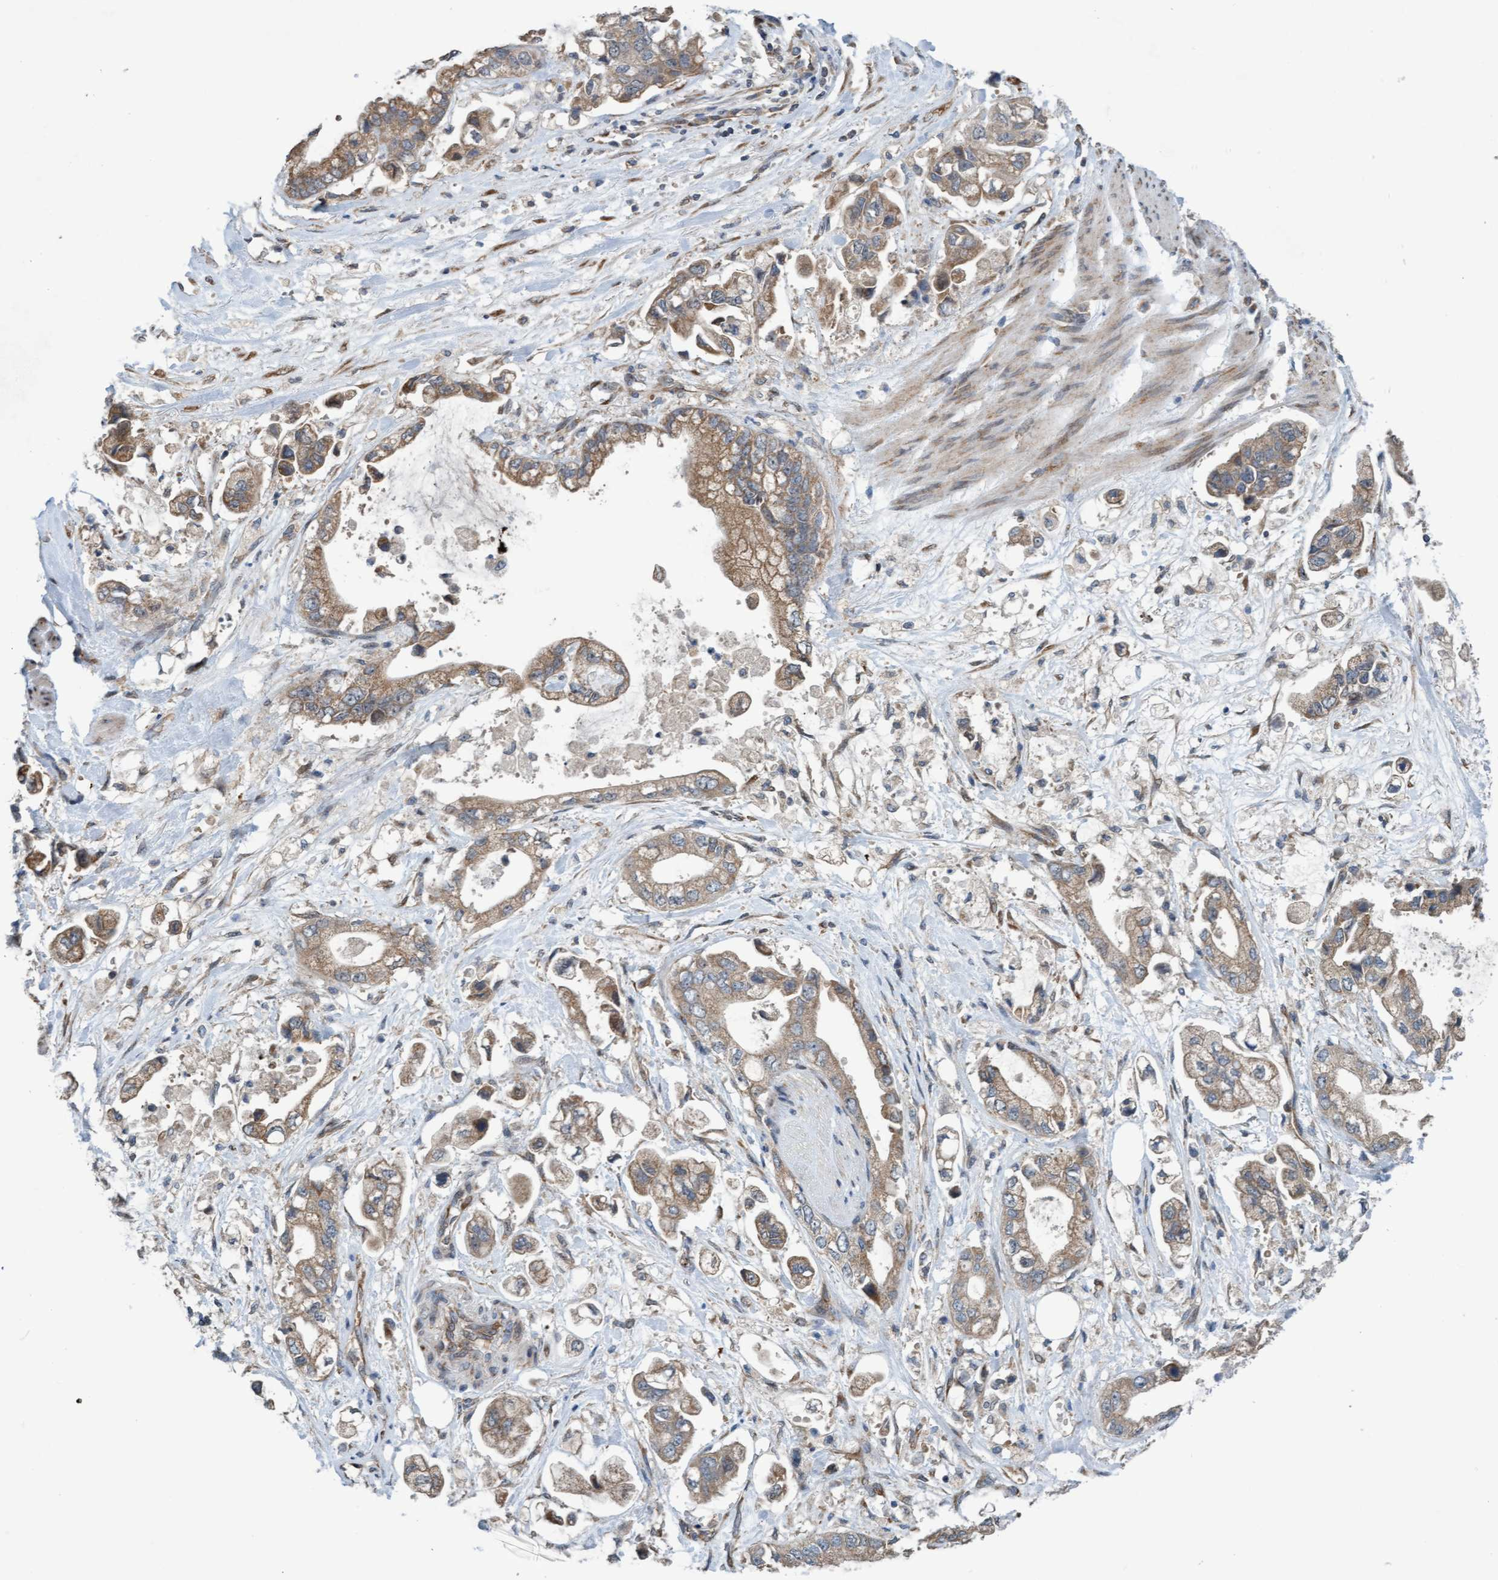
{"staining": {"intensity": "weak", "quantity": "25%-75%", "location": "cytoplasmic/membranous"}, "tissue": "stomach cancer", "cell_type": "Tumor cells", "image_type": "cancer", "snomed": [{"axis": "morphology", "description": "Normal tissue, NOS"}, {"axis": "morphology", "description": "Adenocarcinoma, NOS"}, {"axis": "topography", "description": "Stomach"}], "caption": "Immunohistochemical staining of stomach cancer exhibits low levels of weak cytoplasmic/membranous protein staining in approximately 25%-75% of tumor cells.", "gene": "ZNF566", "patient": {"sex": "male", "age": 62}}